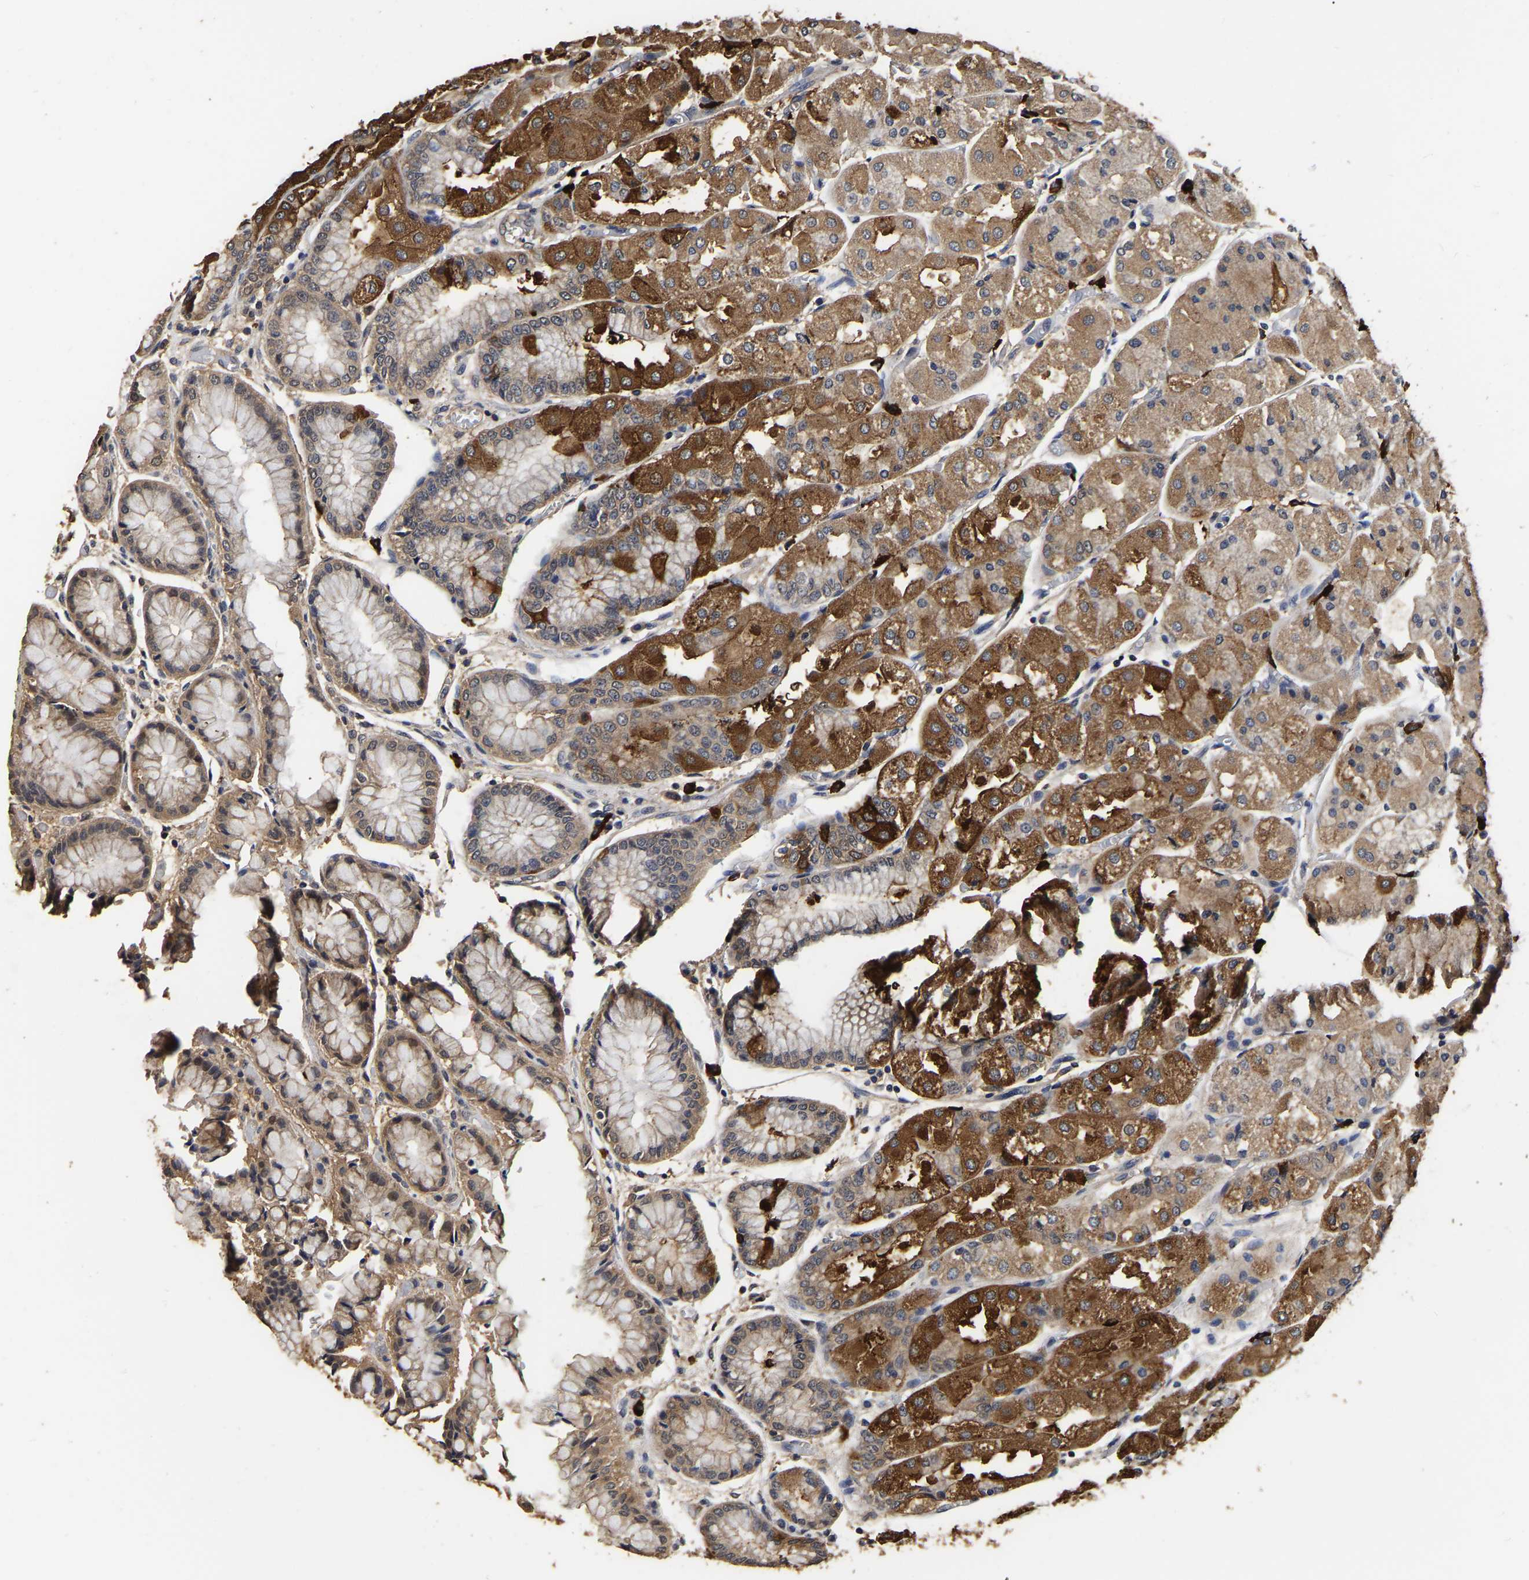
{"staining": {"intensity": "strong", "quantity": ">75%", "location": "cytoplasmic/membranous"}, "tissue": "stomach", "cell_type": "Glandular cells", "image_type": "normal", "snomed": [{"axis": "morphology", "description": "Normal tissue, NOS"}, {"axis": "topography", "description": "Stomach, upper"}], "caption": "Human stomach stained for a protein (brown) exhibits strong cytoplasmic/membranous positive expression in approximately >75% of glandular cells.", "gene": "STK32C", "patient": {"sex": "male", "age": 72}}